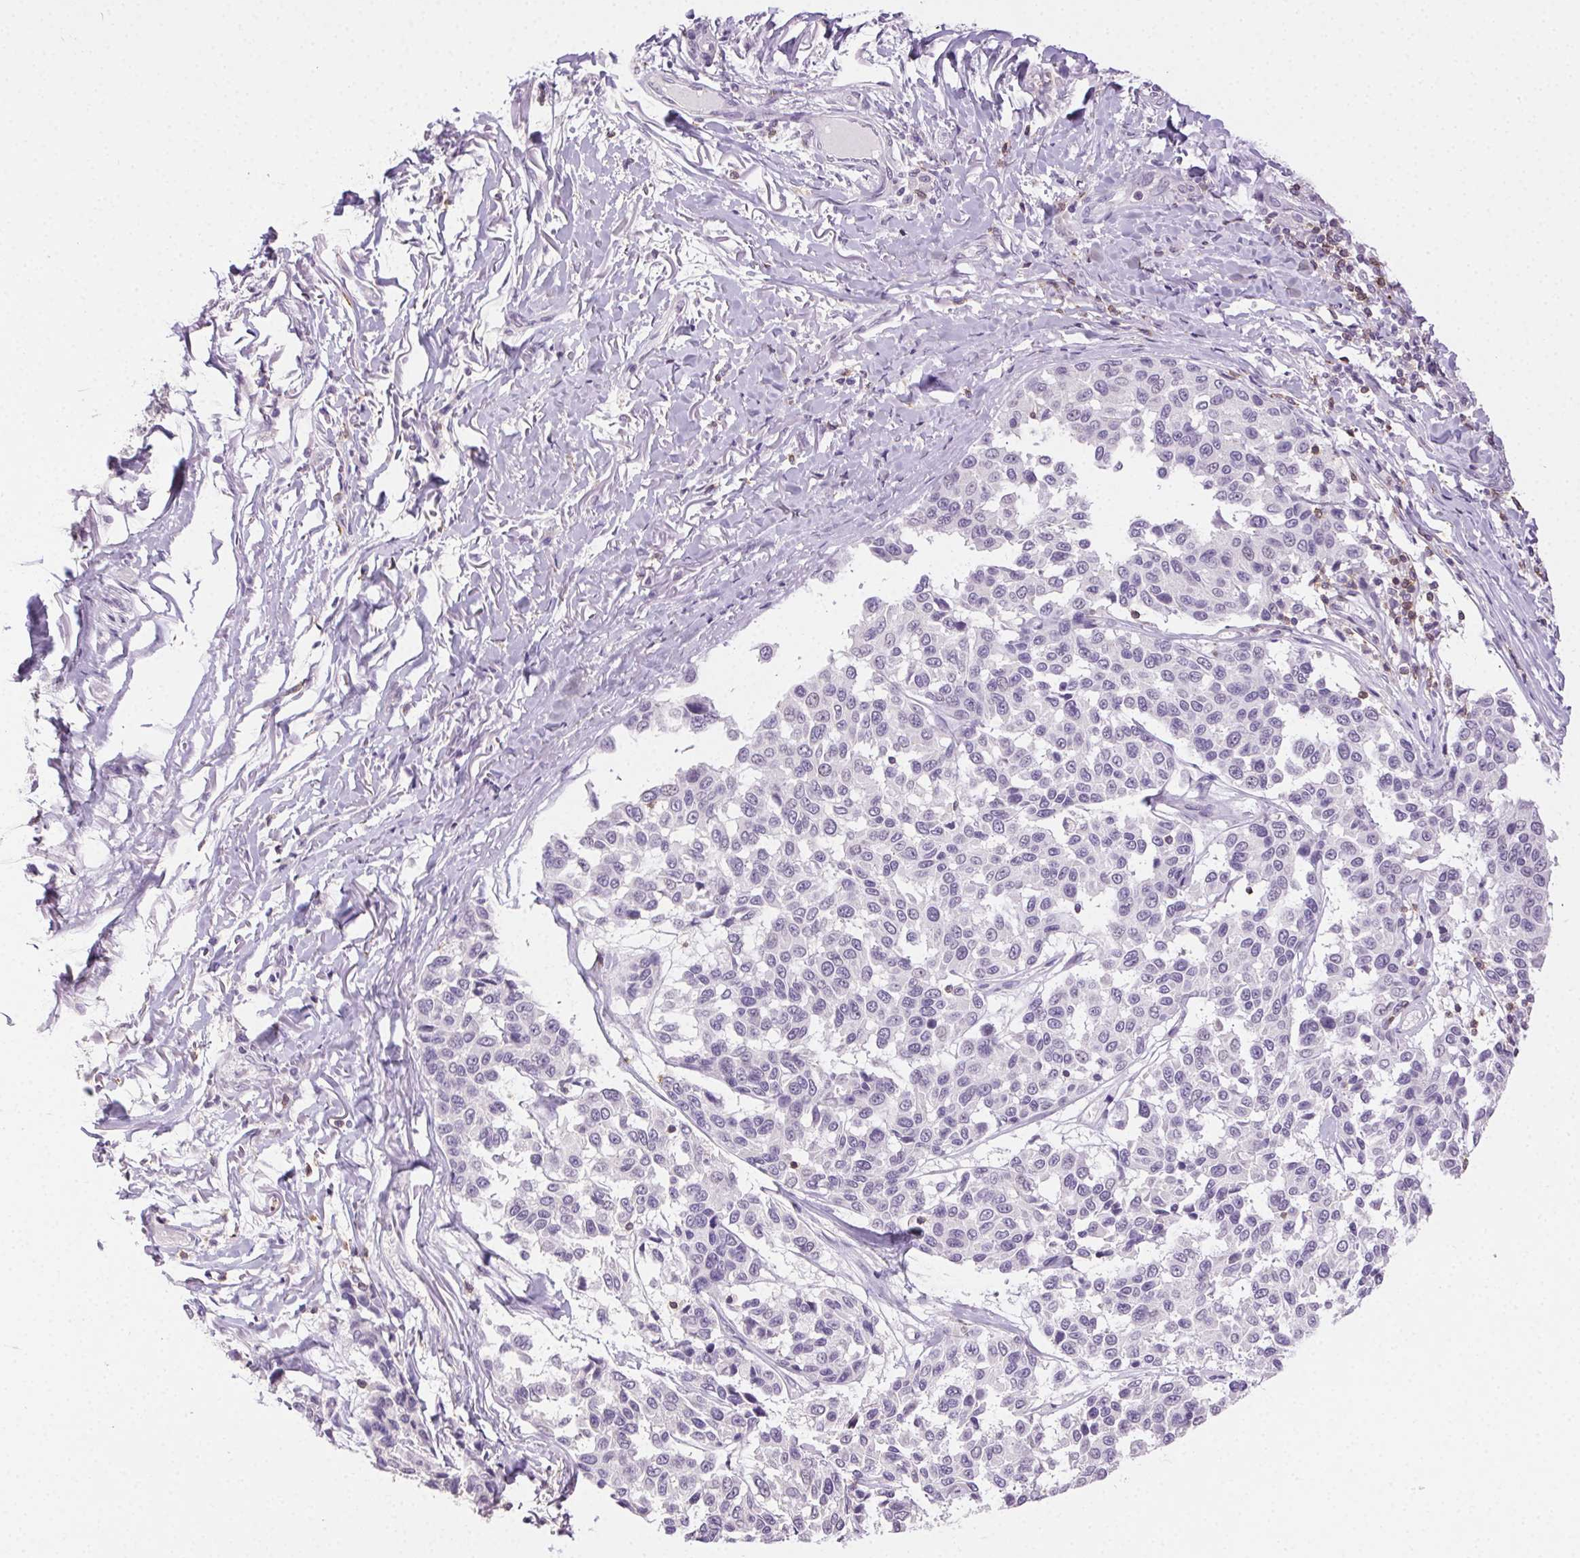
{"staining": {"intensity": "negative", "quantity": "none", "location": "none"}, "tissue": "melanoma", "cell_type": "Tumor cells", "image_type": "cancer", "snomed": [{"axis": "morphology", "description": "Malignant melanoma, NOS"}, {"axis": "topography", "description": "Skin"}], "caption": "This histopathology image is of melanoma stained with immunohistochemistry (IHC) to label a protein in brown with the nuclei are counter-stained blue. There is no expression in tumor cells.", "gene": "AKAP5", "patient": {"sex": "female", "age": 66}}